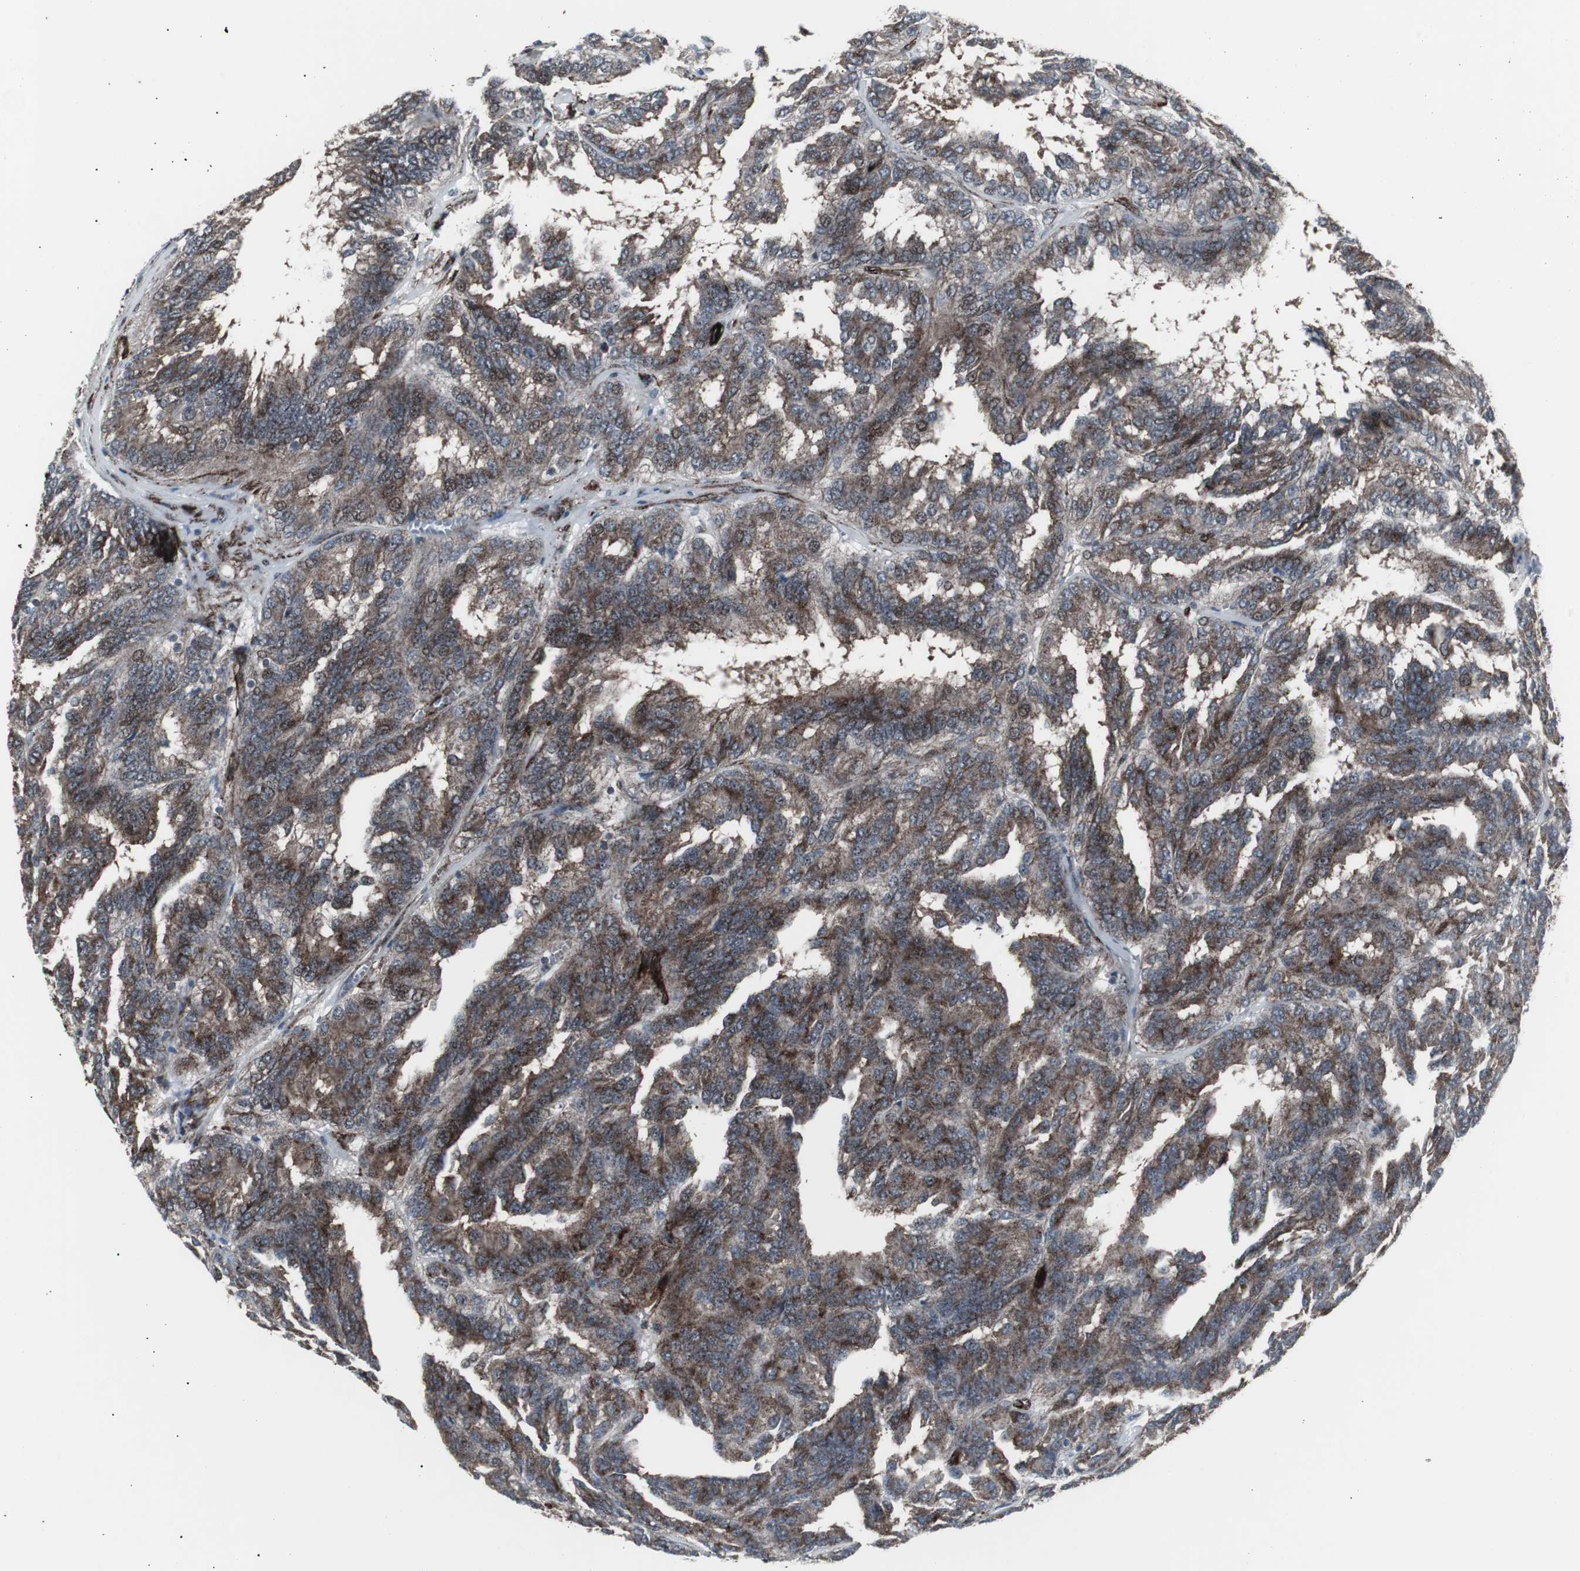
{"staining": {"intensity": "moderate", "quantity": "25%-75%", "location": "cytoplasmic/membranous,nuclear"}, "tissue": "renal cancer", "cell_type": "Tumor cells", "image_type": "cancer", "snomed": [{"axis": "morphology", "description": "Adenocarcinoma, NOS"}, {"axis": "topography", "description": "Kidney"}], "caption": "Adenocarcinoma (renal) stained with IHC reveals moderate cytoplasmic/membranous and nuclear staining in about 25%-75% of tumor cells. (Brightfield microscopy of DAB IHC at high magnification).", "gene": "PDGFA", "patient": {"sex": "male", "age": 46}}